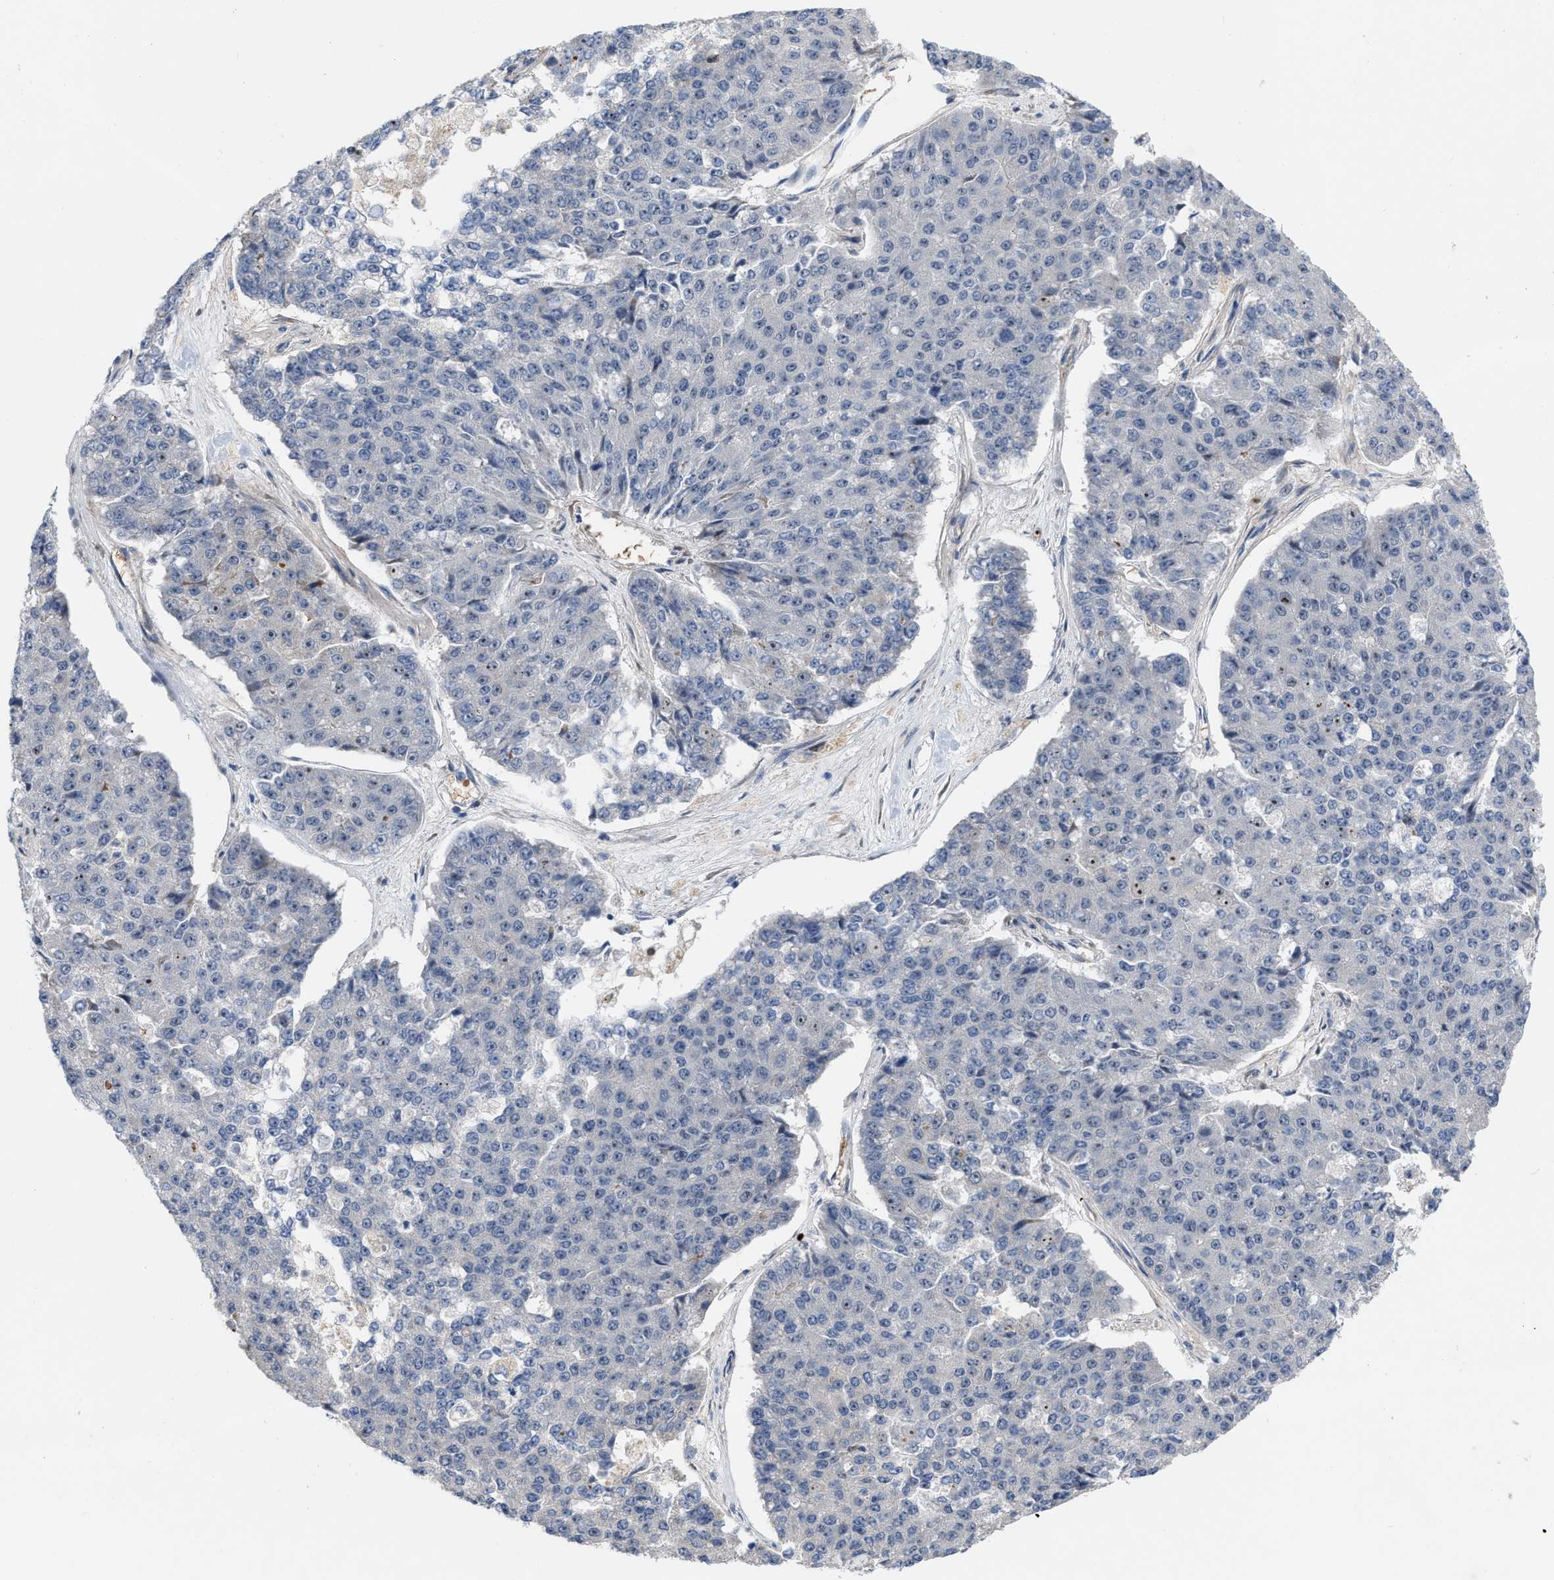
{"staining": {"intensity": "moderate", "quantity": "<25%", "location": "nuclear"}, "tissue": "pancreatic cancer", "cell_type": "Tumor cells", "image_type": "cancer", "snomed": [{"axis": "morphology", "description": "Adenocarcinoma, NOS"}, {"axis": "topography", "description": "Pancreas"}], "caption": "Immunohistochemical staining of pancreatic cancer (adenocarcinoma) displays moderate nuclear protein positivity in about <25% of tumor cells. The protein is shown in brown color, while the nuclei are stained blue.", "gene": "POLR1F", "patient": {"sex": "male", "age": 50}}